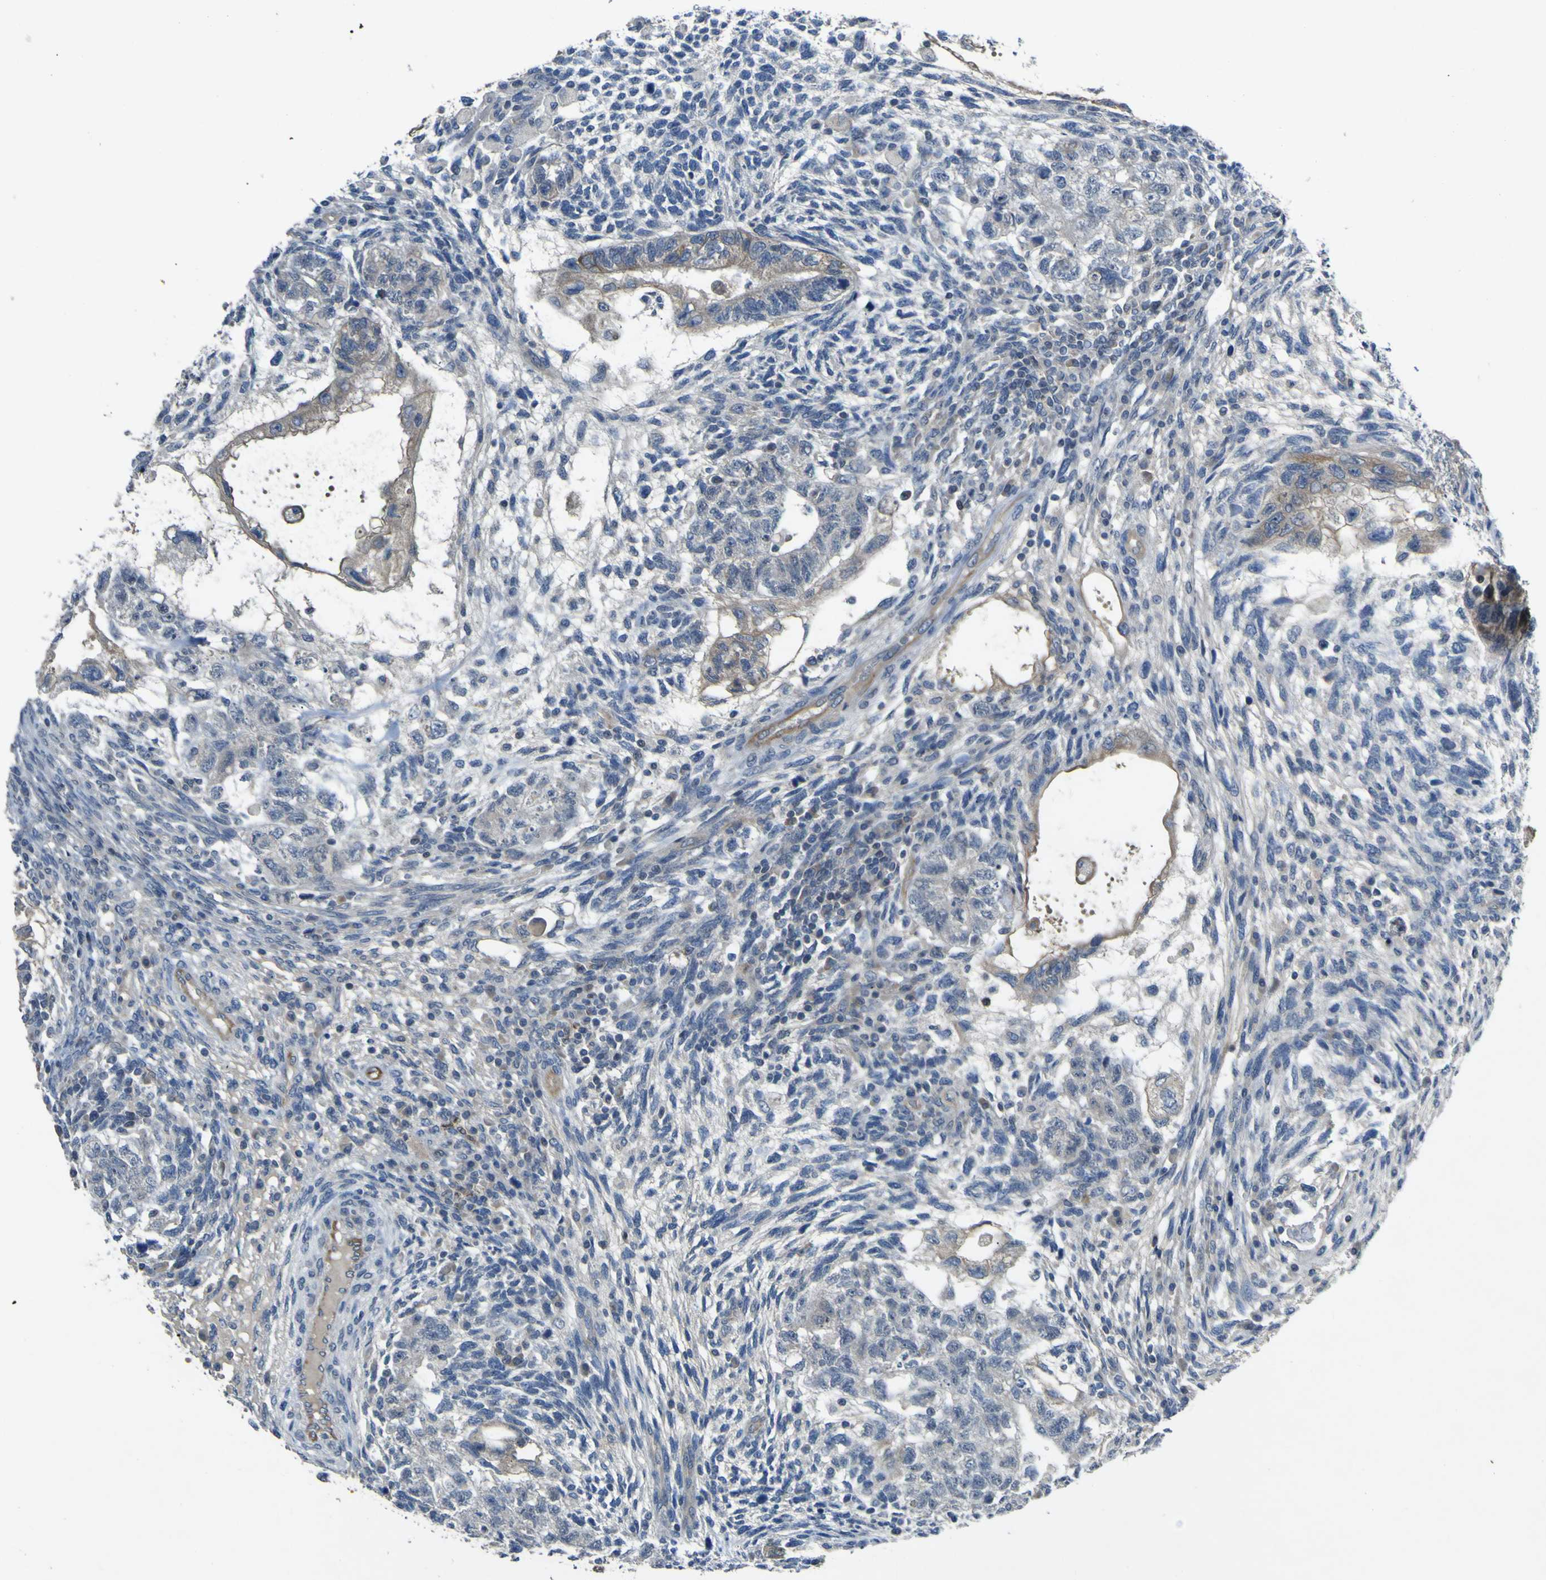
{"staining": {"intensity": "weak", "quantity": "25%-75%", "location": "cytoplasmic/membranous"}, "tissue": "testis cancer", "cell_type": "Tumor cells", "image_type": "cancer", "snomed": [{"axis": "morphology", "description": "Normal tissue, NOS"}, {"axis": "morphology", "description": "Carcinoma, Embryonal, NOS"}, {"axis": "topography", "description": "Testis"}], "caption": "Immunohistochemical staining of testis cancer demonstrates weak cytoplasmic/membranous protein expression in about 25%-75% of tumor cells.", "gene": "LDLR", "patient": {"sex": "male", "age": 36}}